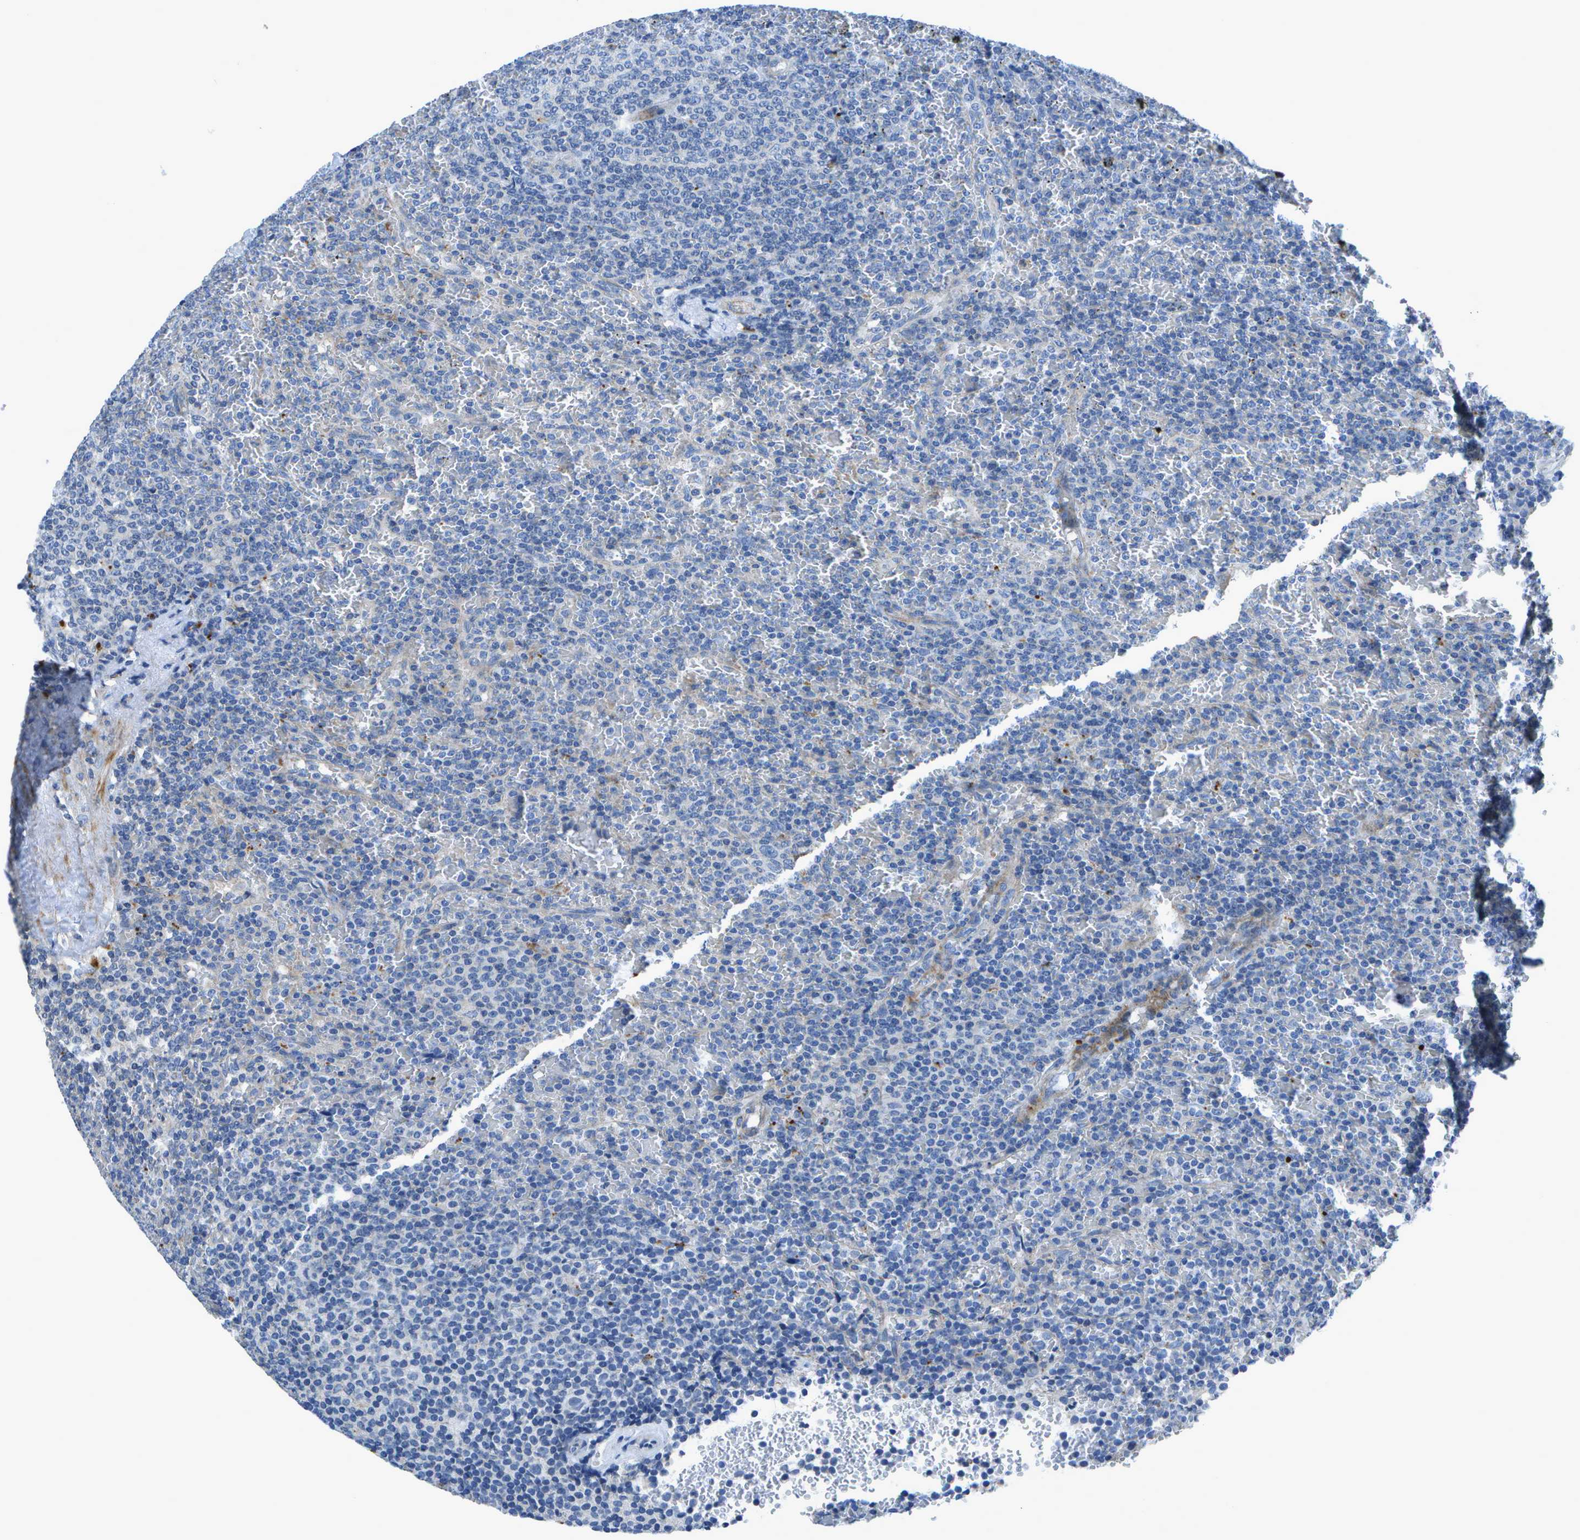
{"staining": {"intensity": "negative", "quantity": "none", "location": "none"}, "tissue": "lymphoma", "cell_type": "Tumor cells", "image_type": "cancer", "snomed": [{"axis": "morphology", "description": "Malignant lymphoma, non-Hodgkin's type, Low grade"}, {"axis": "topography", "description": "Spleen"}], "caption": "Photomicrograph shows no significant protein positivity in tumor cells of lymphoma.", "gene": "DCT", "patient": {"sex": "female", "age": 77}}